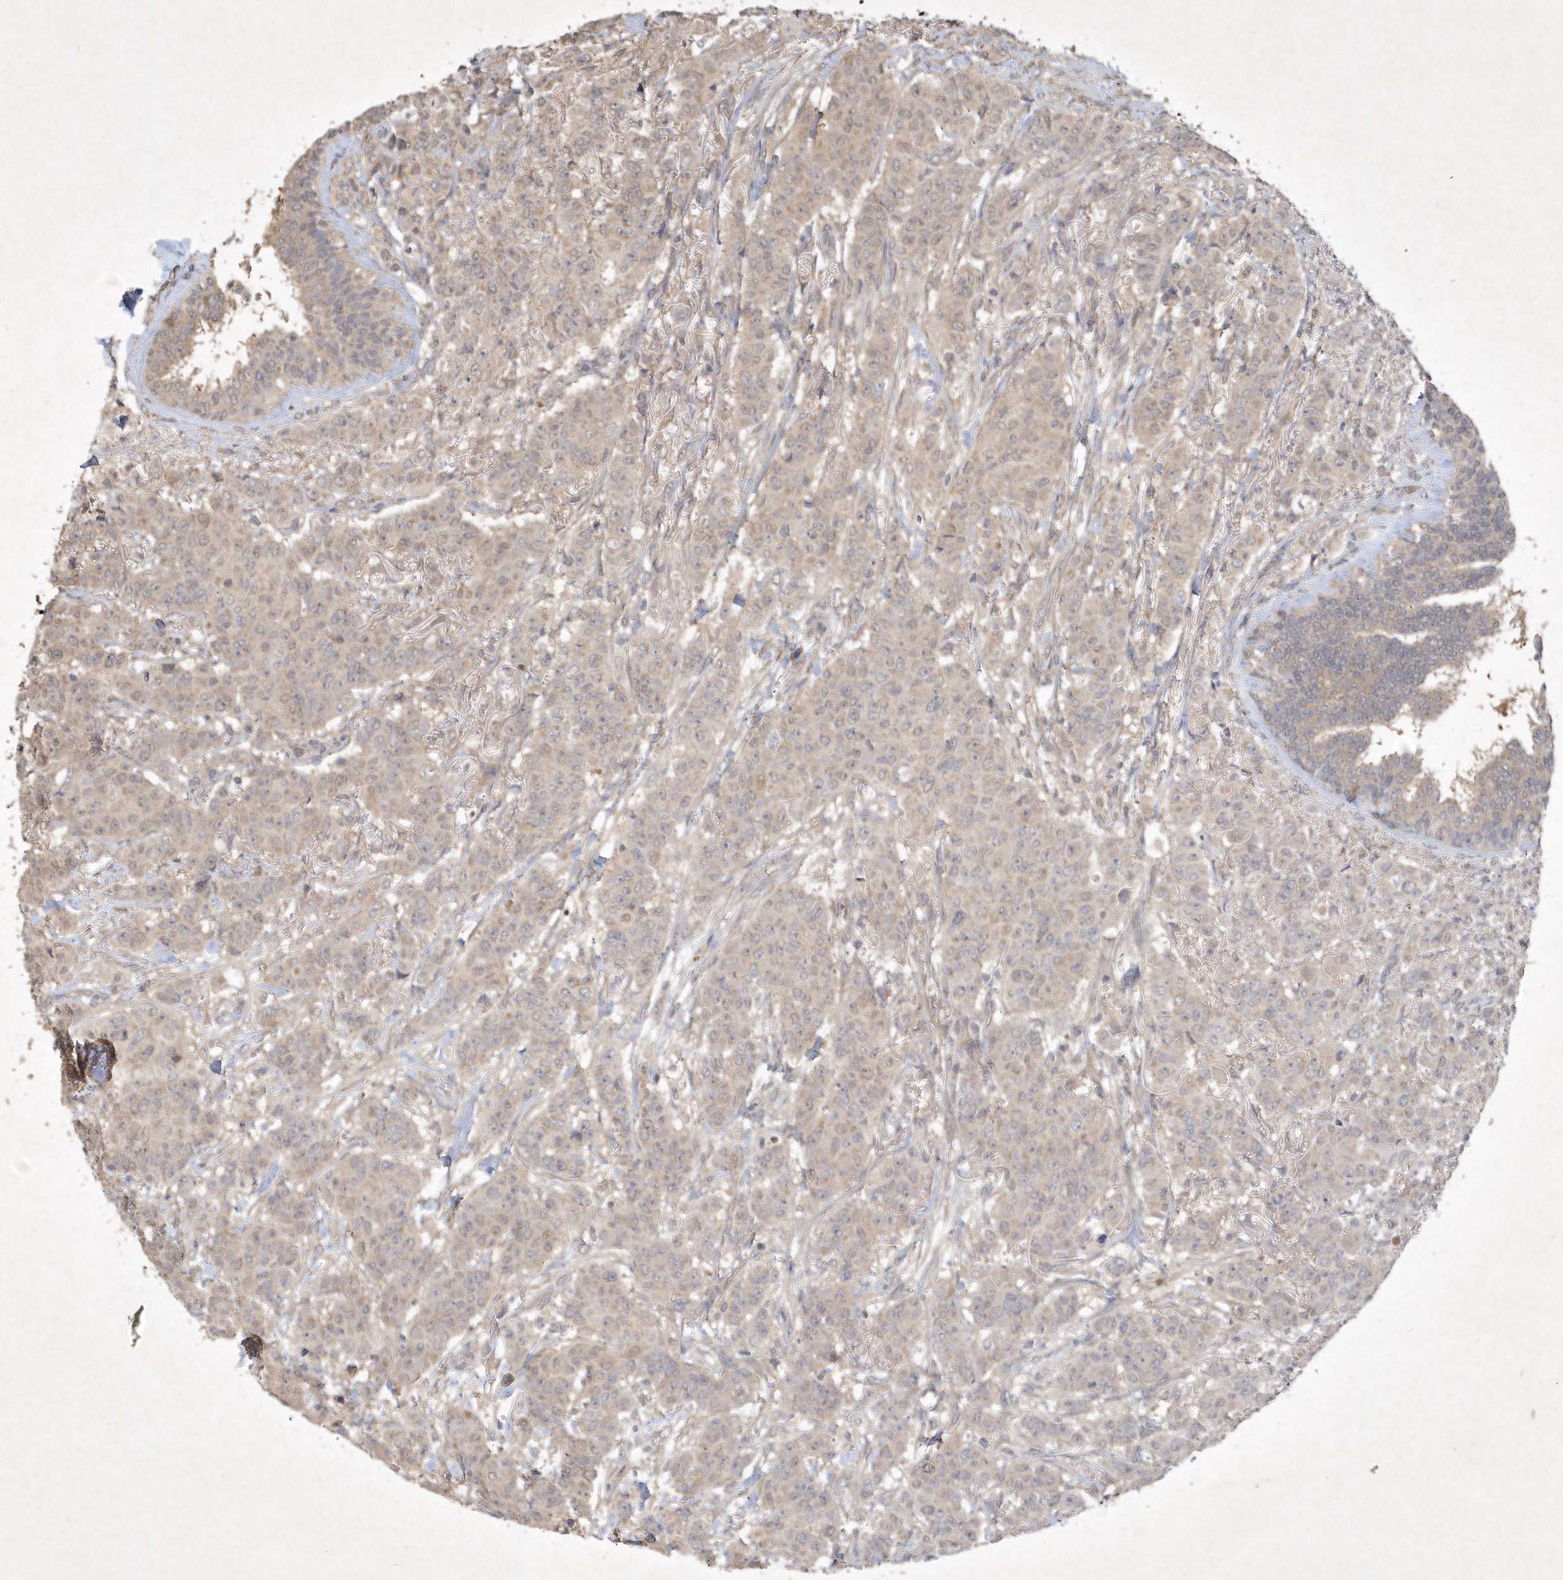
{"staining": {"intensity": "moderate", "quantity": "25%-75%", "location": "cytoplasmic/membranous"}, "tissue": "breast cancer", "cell_type": "Tumor cells", "image_type": "cancer", "snomed": [{"axis": "morphology", "description": "Duct carcinoma"}, {"axis": "topography", "description": "Breast"}], "caption": "IHC micrograph of human invasive ductal carcinoma (breast) stained for a protein (brown), which exhibits medium levels of moderate cytoplasmic/membranous staining in about 25%-75% of tumor cells.", "gene": "AKR7A2", "patient": {"sex": "female", "age": 40}}